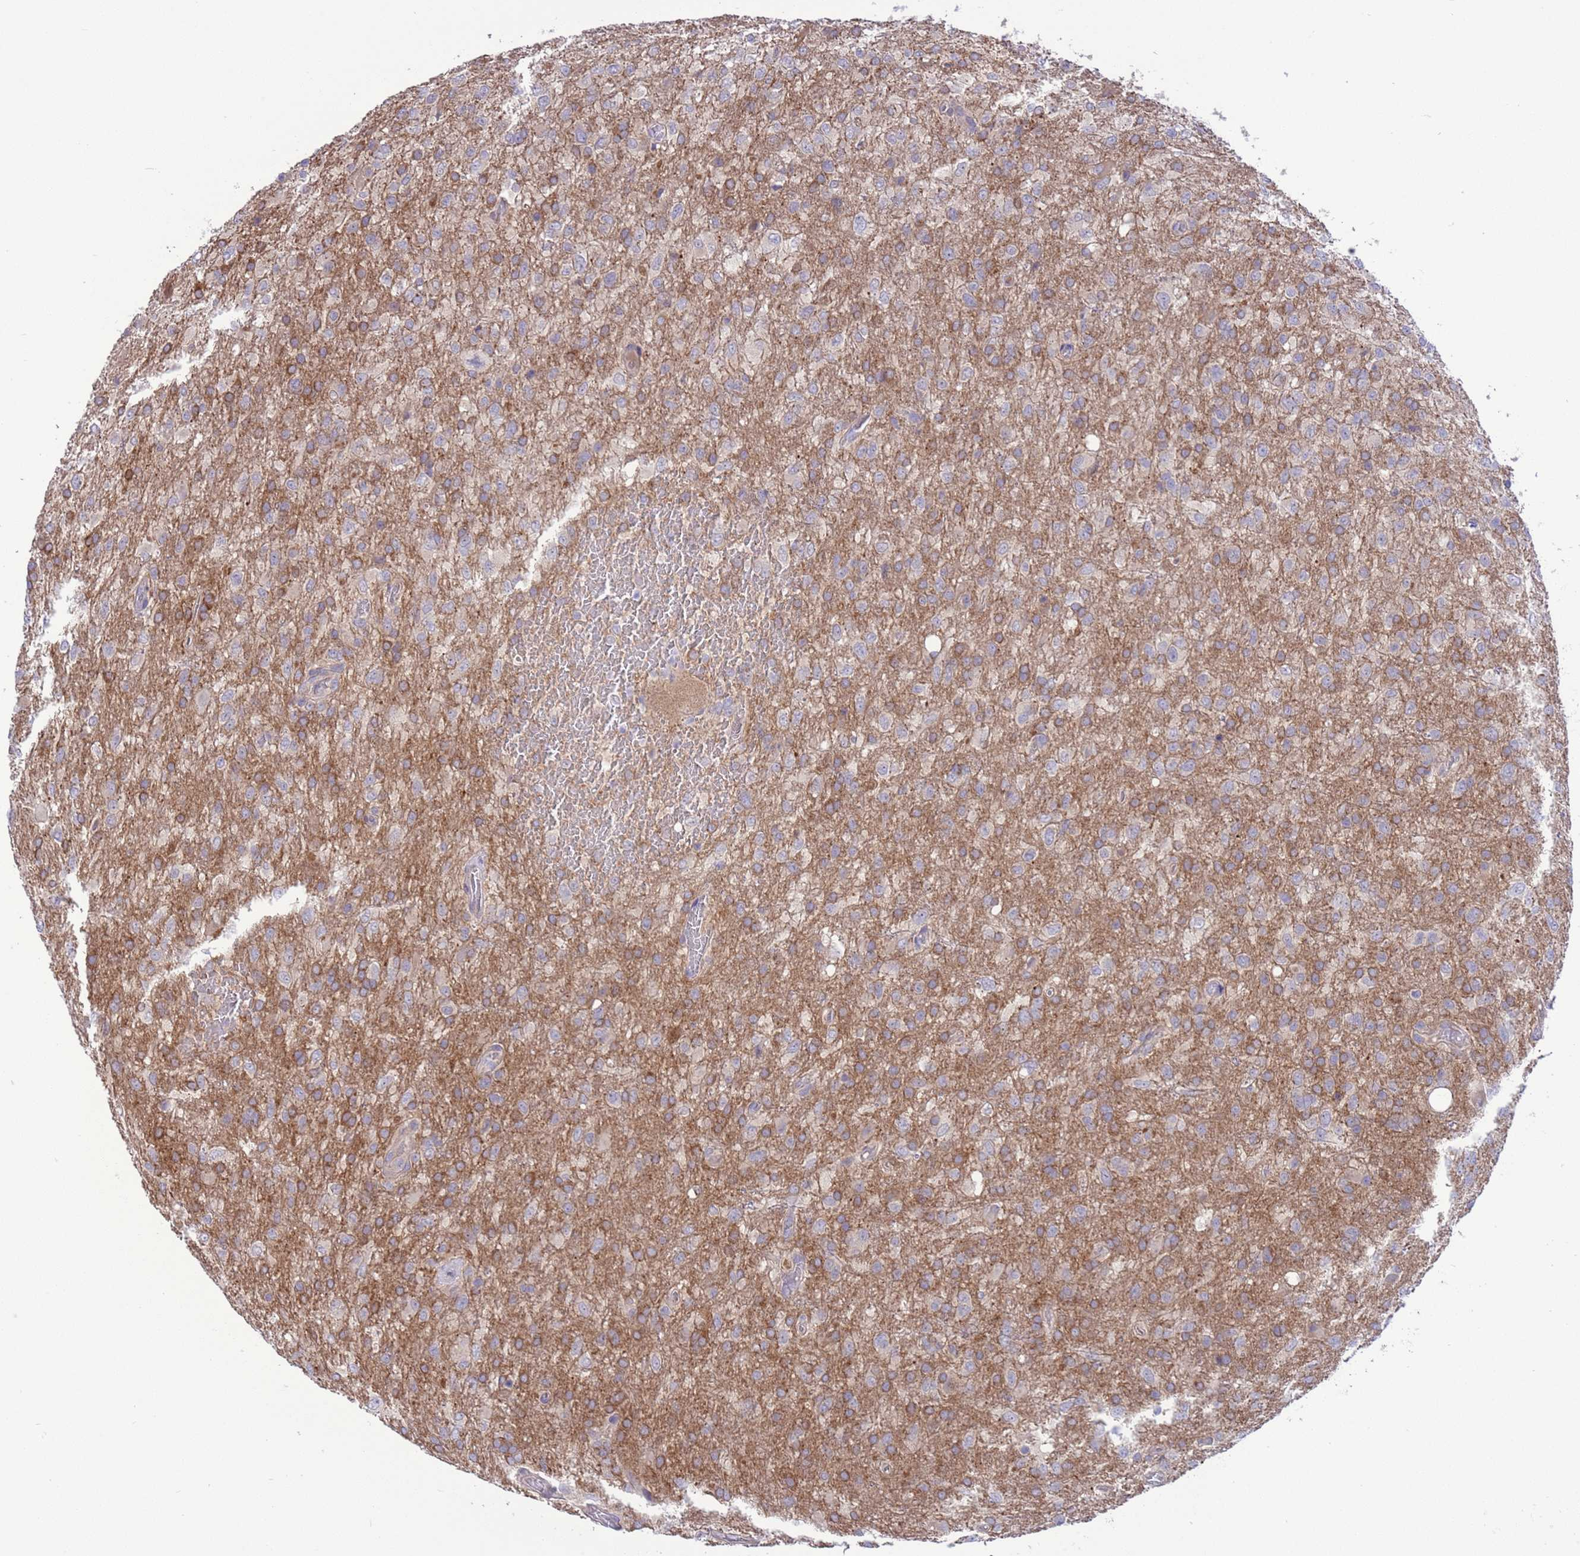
{"staining": {"intensity": "moderate", "quantity": "25%-75%", "location": "cytoplasmic/membranous"}, "tissue": "glioma", "cell_type": "Tumor cells", "image_type": "cancer", "snomed": [{"axis": "morphology", "description": "Glioma, malignant, High grade"}, {"axis": "topography", "description": "Brain"}], "caption": "This is an image of IHC staining of glioma, which shows moderate expression in the cytoplasmic/membranous of tumor cells.", "gene": "GJA10", "patient": {"sex": "female", "age": 74}}